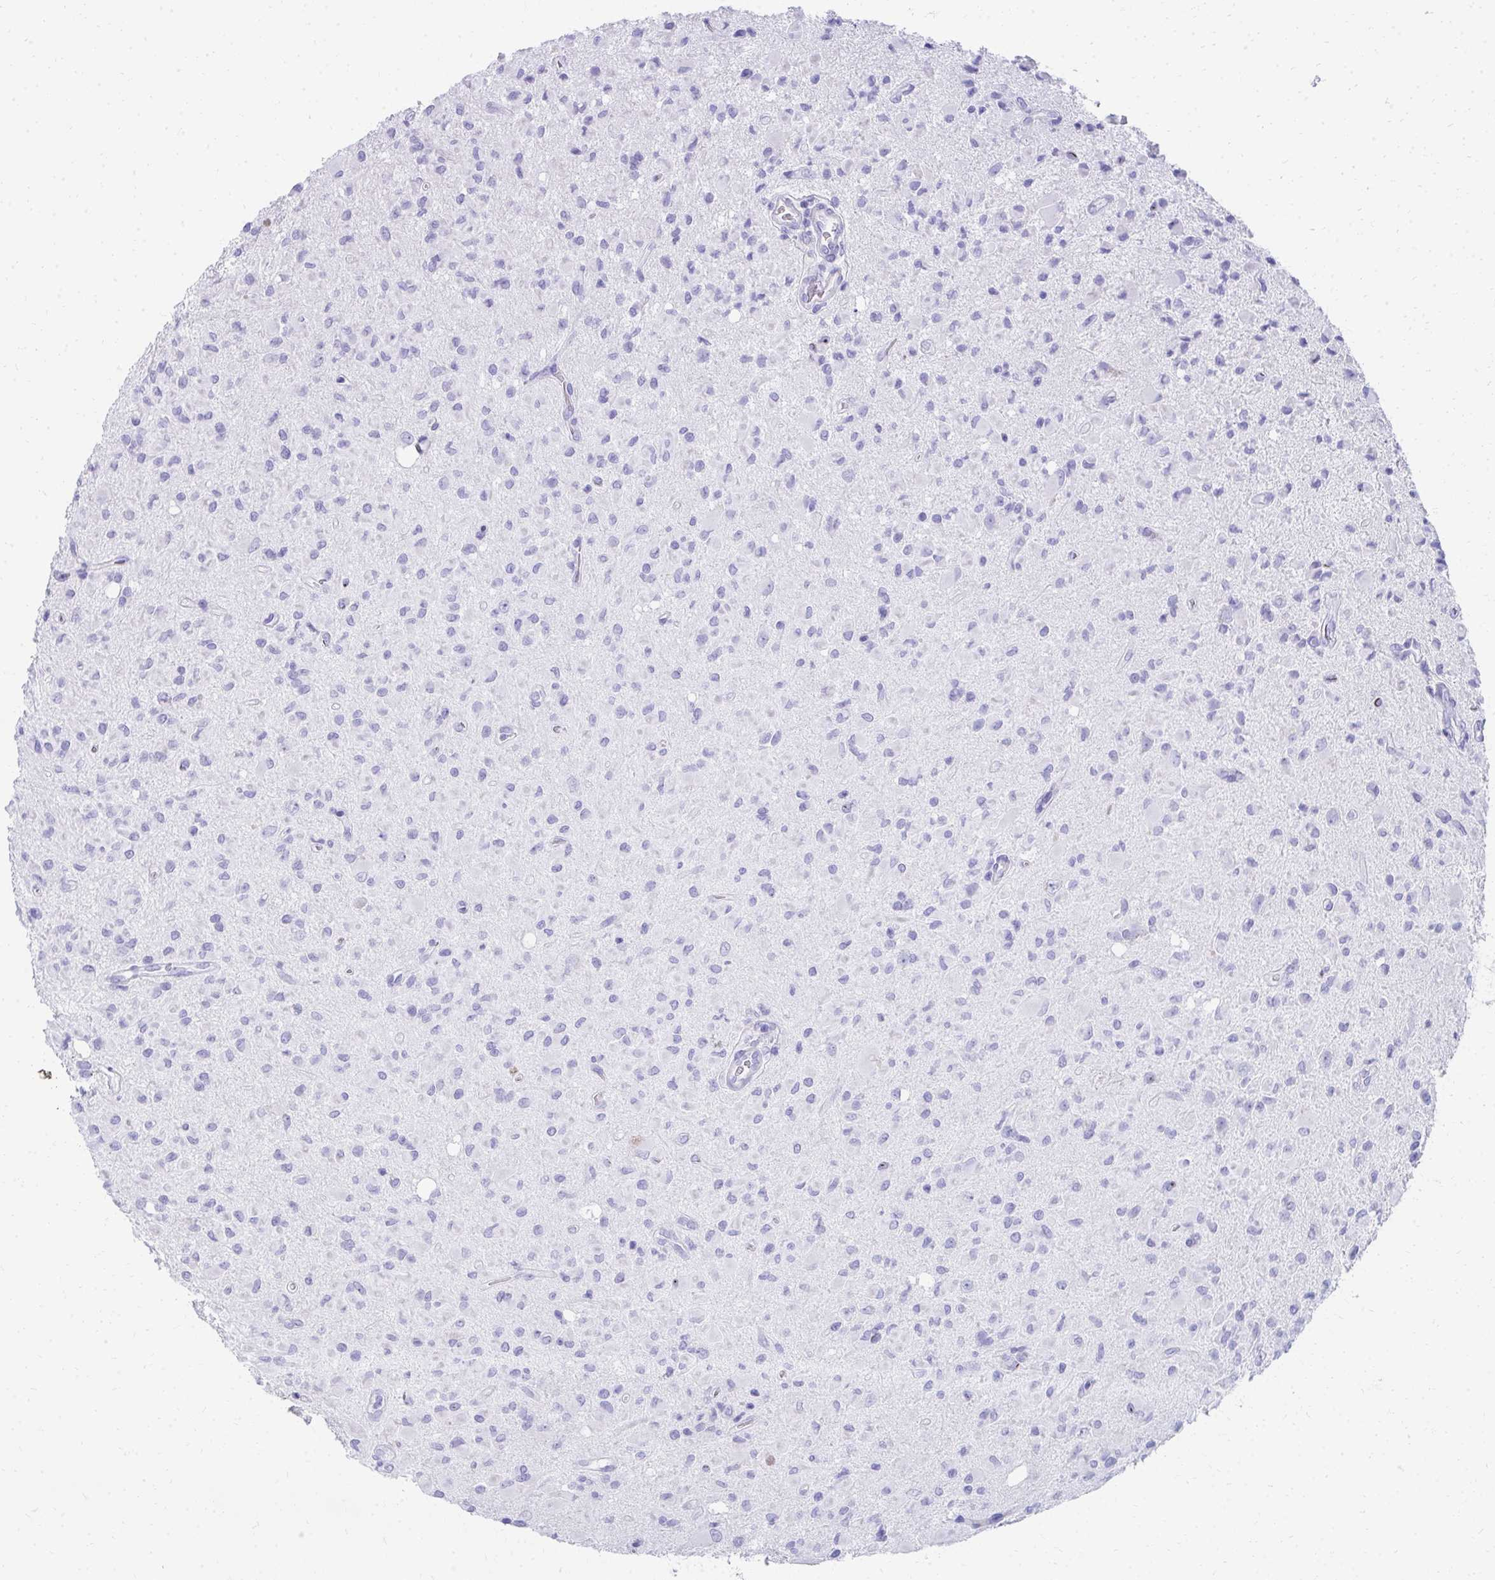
{"staining": {"intensity": "negative", "quantity": "none", "location": "none"}, "tissue": "glioma", "cell_type": "Tumor cells", "image_type": "cancer", "snomed": [{"axis": "morphology", "description": "Glioma, malignant, Low grade"}, {"axis": "topography", "description": "Brain"}], "caption": "A micrograph of human glioma is negative for staining in tumor cells.", "gene": "SEC14L3", "patient": {"sex": "female", "age": 33}}